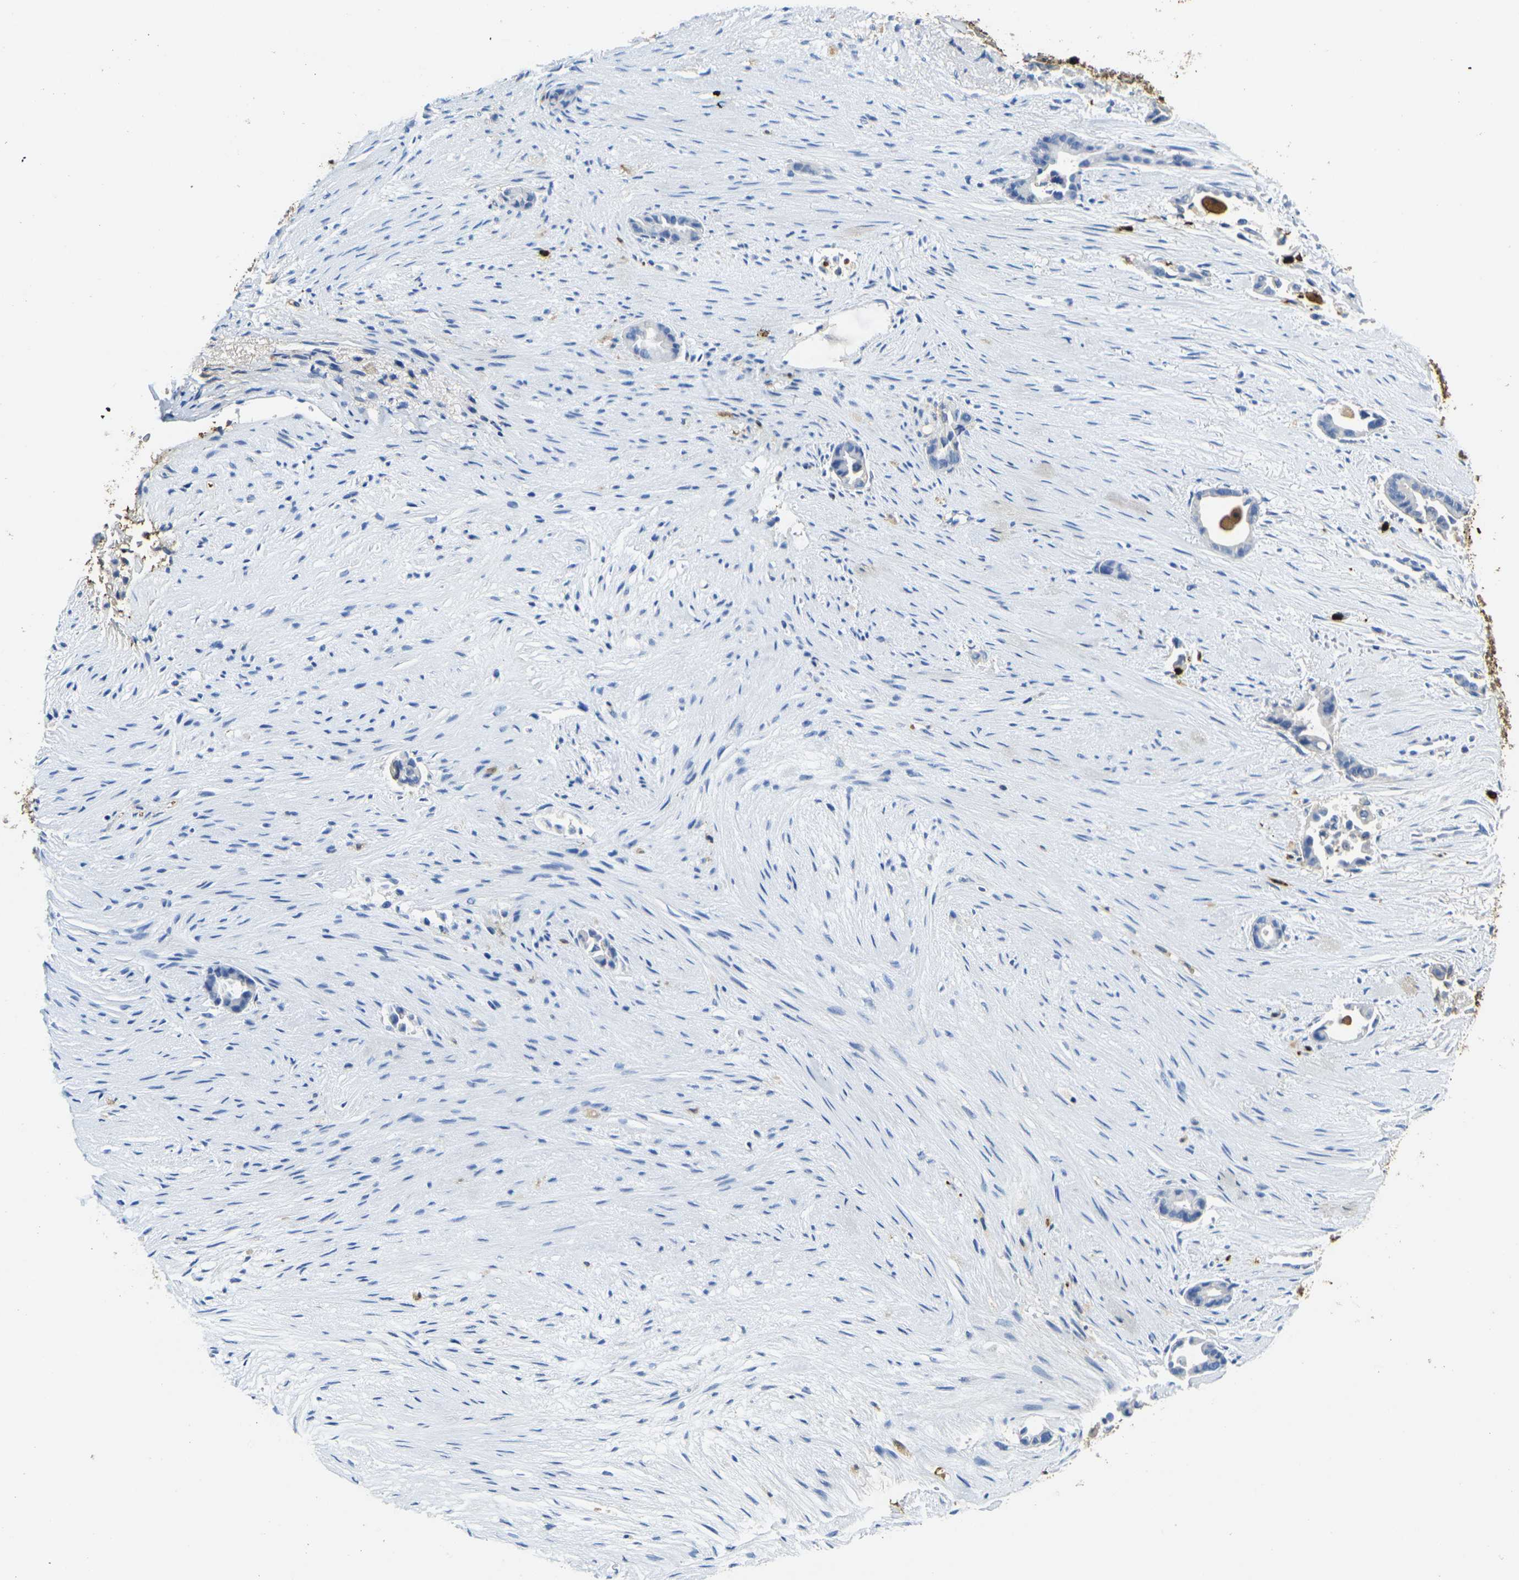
{"staining": {"intensity": "negative", "quantity": "none", "location": "none"}, "tissue": "liver cancer", "cell_type": "Tumor cells", "image_type": "cancer", "snomed": [{"axis": "morphology", "description": "Cholangiocarcinoma"}, {"axis": "topography", "description": "Liver"}], "caption": "IHC of human liver cancer (cholangiocarcinoma) displays no positivity in tumor cells. Brightfield microscopy of immunohistochemistry (IHC) stained with DAB (brown) and hematoxylin (blue), captured at high magnification.", "gene": "S100A9", "patient": {"sex": "female", "age": 55}}